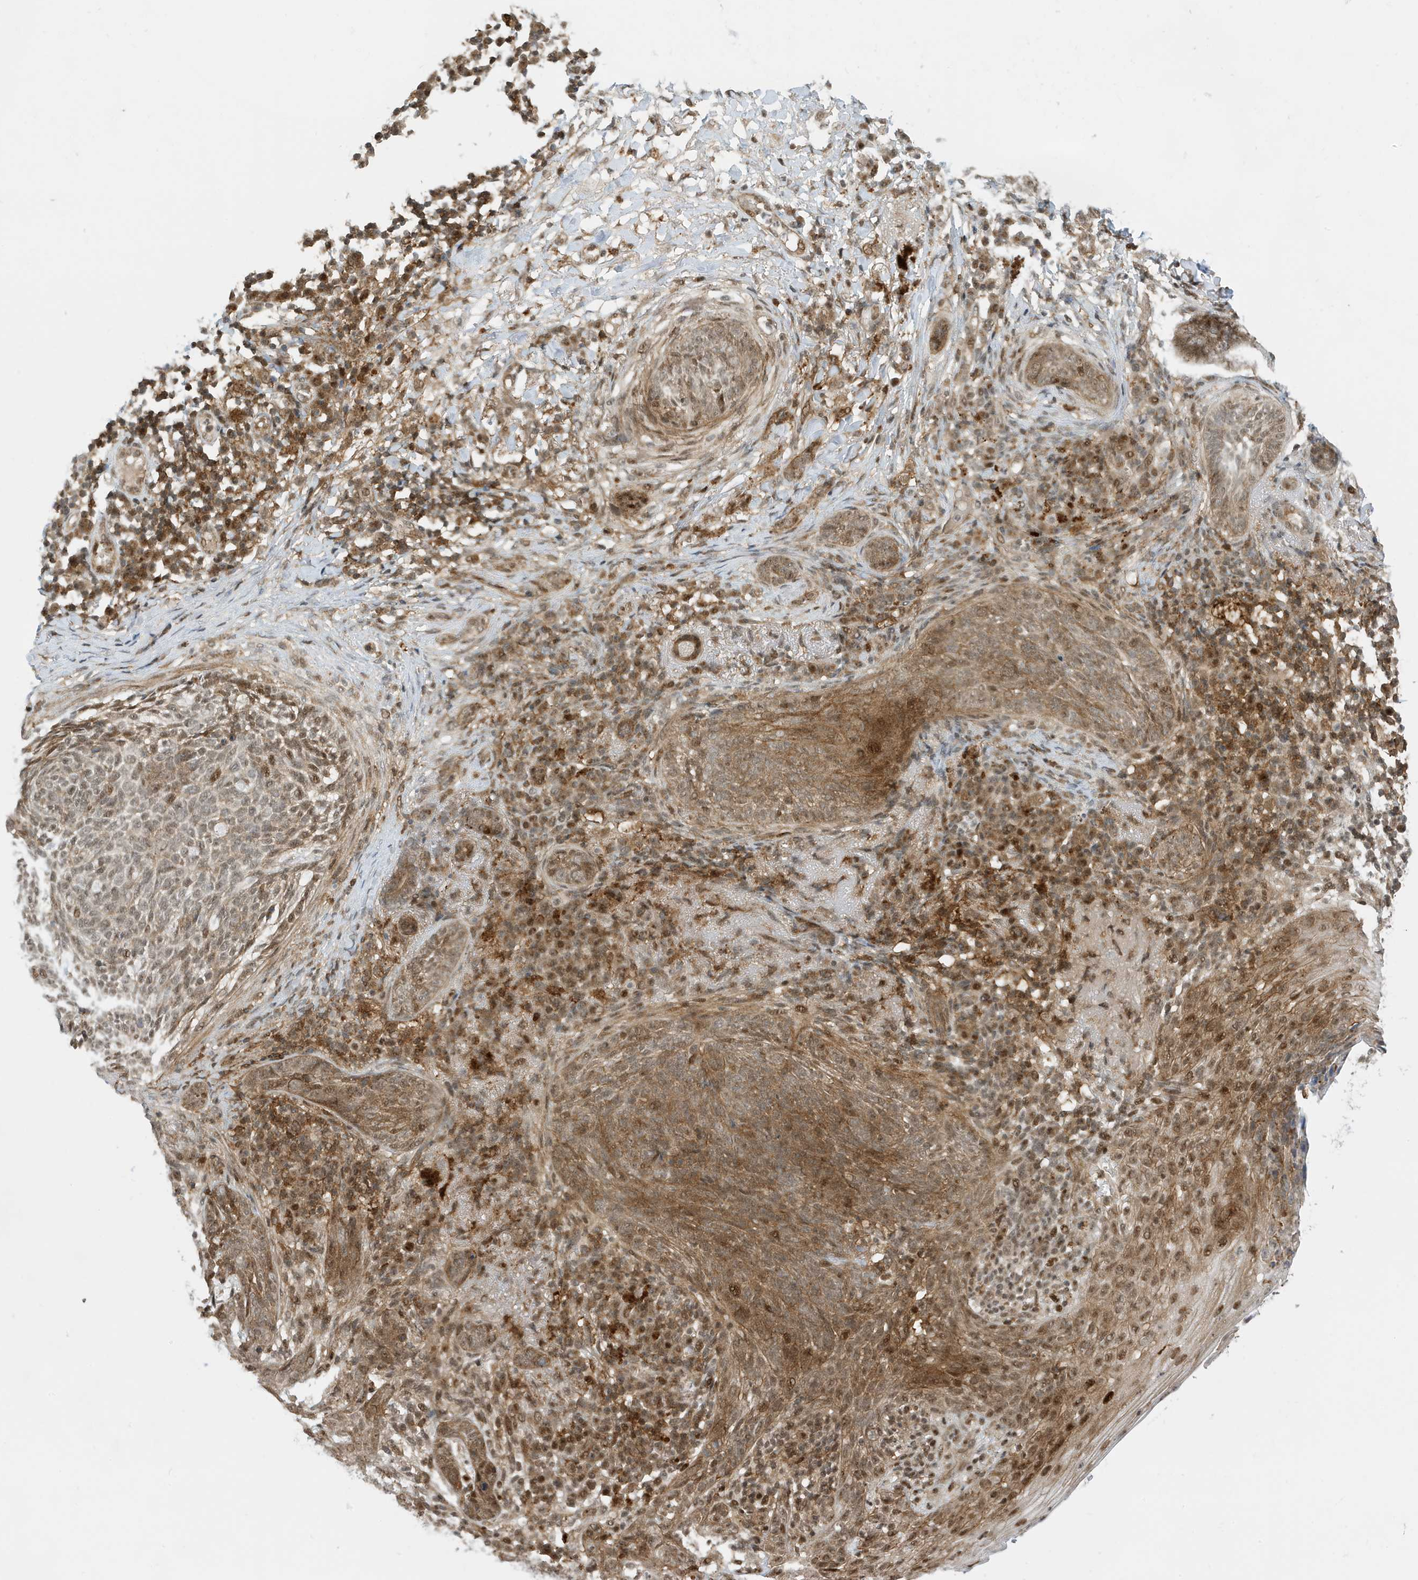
{"staining": {"intensity": "moderate", "quantity": ">75%", "location": "cytoplasmic/membranous,nuclear"}, "tissue": "skin cancer", "cell_type": "Tumor cells", "image_type": "cancer", "snomed": [{"axis": "morphology", "description": "Basal cell carcinoma"}, {"axis": "topography", "description": "Skin"}], "caption": "A medium amount of moderate cytoplasmic/membranous and nuclear positivity is appreciated in approximately >75% of tumor cells in basal cell carcinoma (skin) tissue. (DAB IHC with brightfield microscopy, high magnification).", "gene": "TATDN3", "patient": {"sex": "male", "age": 85}}